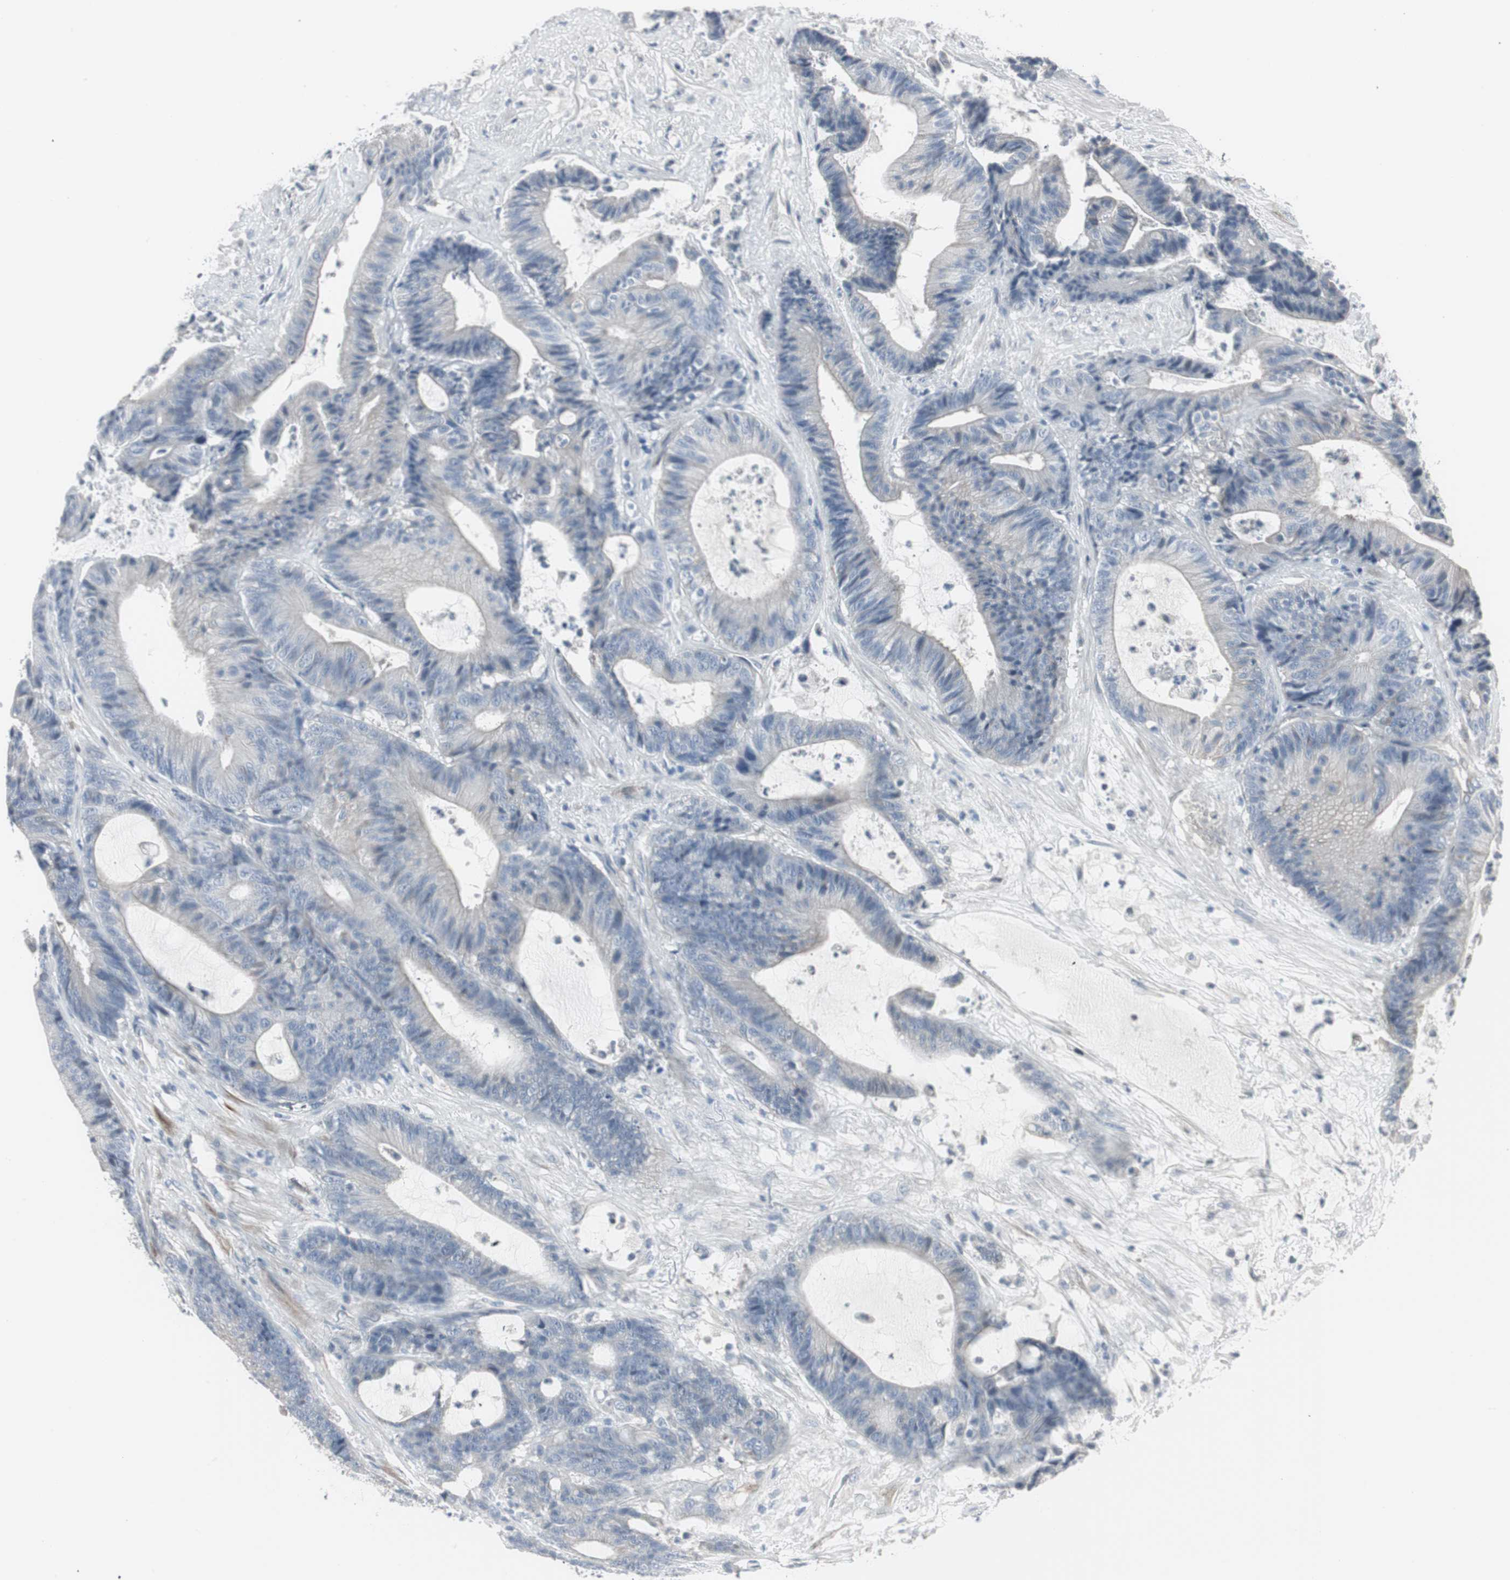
{"staining": {"intensity": "negative", "quantity": "none", "location": "none"}, "tissue": "colorectal cancer", "cell_type": "Tumor cells", "image_type": "cancer", "snomed": [{"axis": "morphology", "description": "Adenocarcinoma, NOS"}, {"axis": "topography", "description": "Colon"}], "caption": "DAB immunohistochemical staining of human colorectal adenocarcinoma reveals no significant positivity in tumor cells.", "gene": "DMPK", "patient": {"sex": "female", "age": 84}}